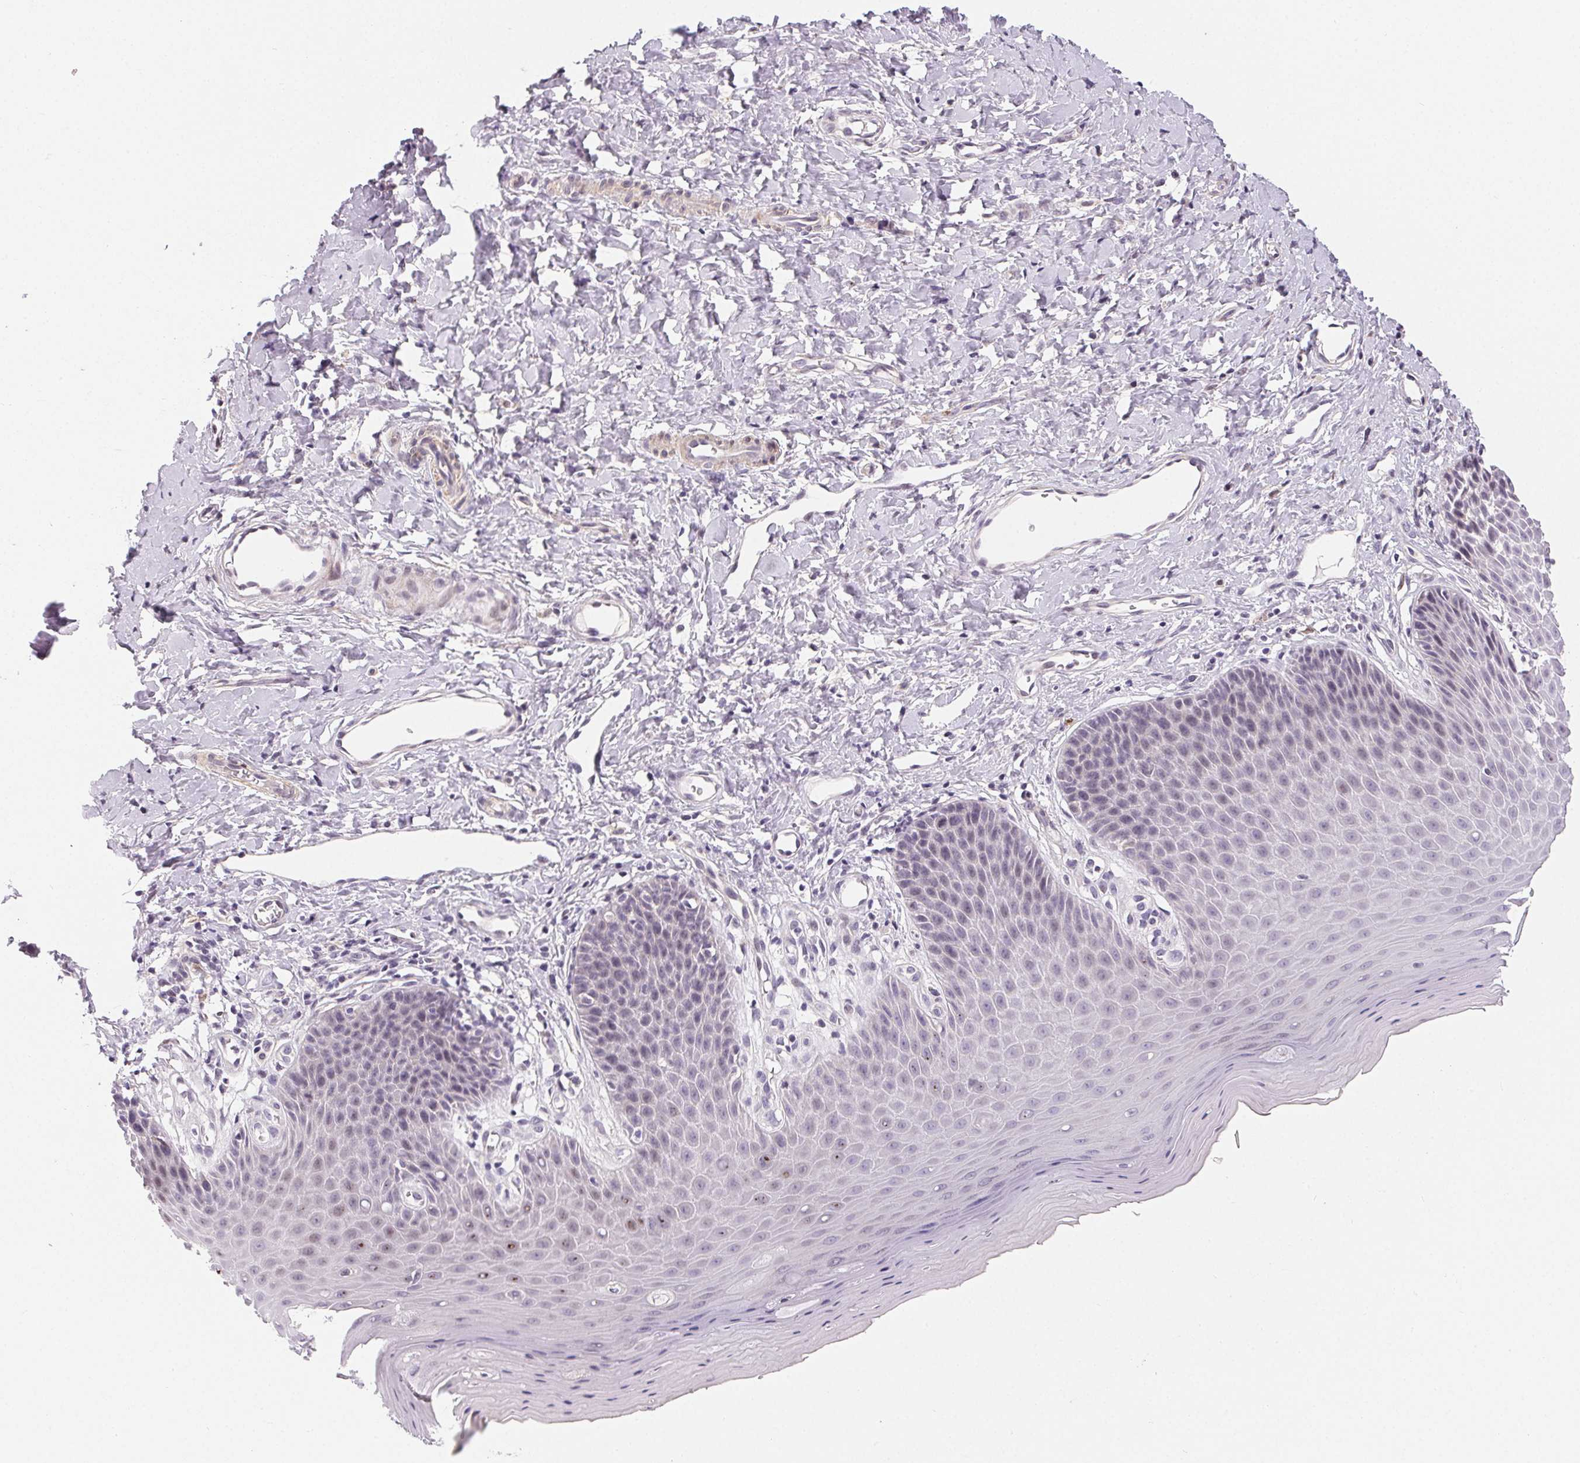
{"staining": {"intensity": "weak", "quantity": "<25%", "location": "nuclear"}, "tissue": "vagina", "cell_type": "Squamous epithelial cells", "image_type": "normal", "snomed": [{"axis": "morphology", "description": "Normal tissue, NOS"}, {"axis": "topography", "description": "Vagina"}], "caption": "Squamous epithelial cells show no significant protein positivity in normal vagina. The staining was performed using DAB to visualize the protein expression in brown, while the nuclei were stained in blue with hematoxylin (Magnification: 20x).", "gene": "RPGRIP1", "patient": {"sex": "female", "age": 83}}